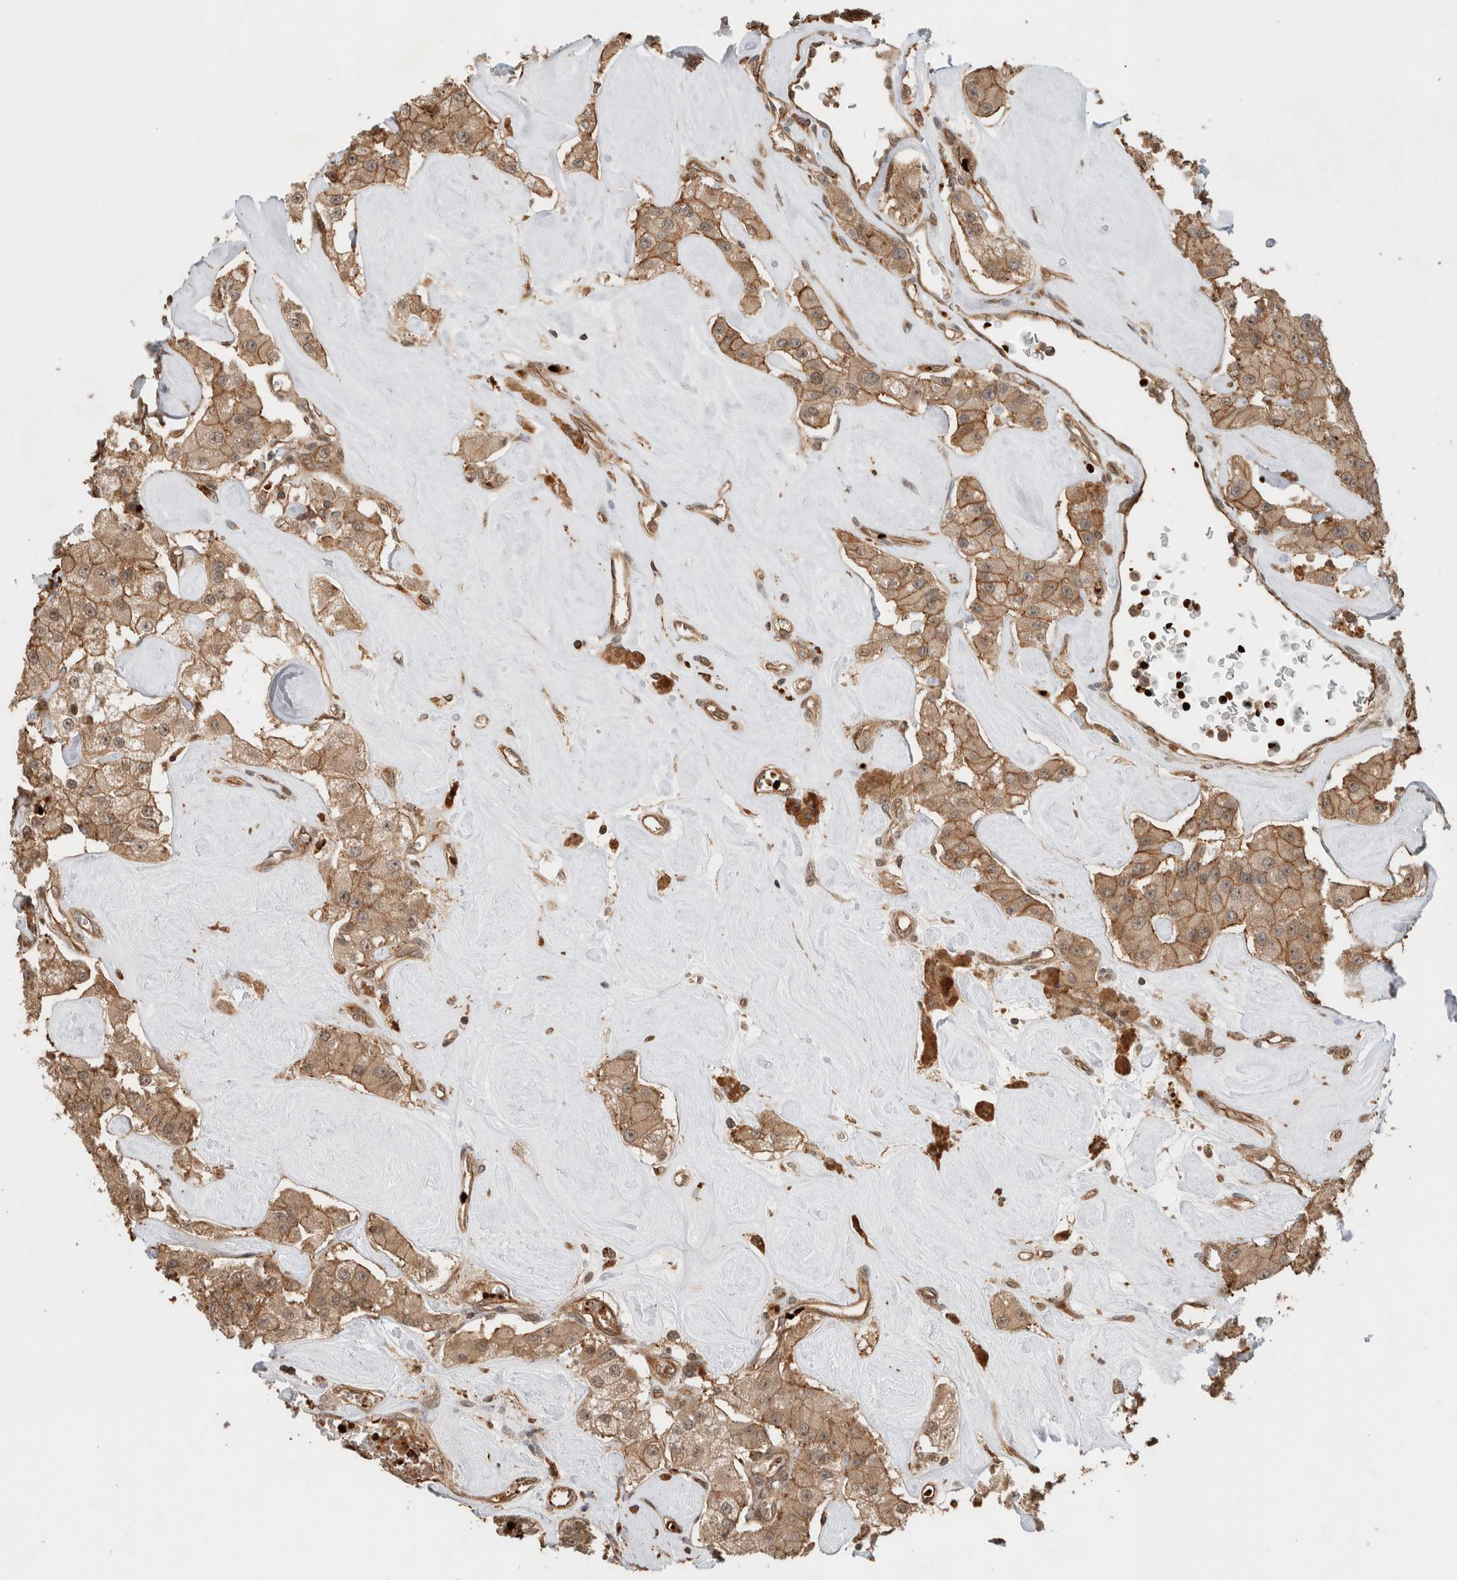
{"staining": {"intensity": "moderate", "quantity": ">75%", "location": "cytoplasmic/membranous"}, "tissue": "carcinoid", "cell_type": "Tumor cells", "image_type": "cancer", "snomed": [{"axis": "morphology", "description": "Carcinoid, malignant, NOS"}, {"axis": "topography", "description": "Pancreas"}], "caption": "Immunohistochemistry photomicrograph of human carcinoid stained for a protein (brown), which shows medium levels of moderate cytoplasmic/membranous positivity in approximately >75% of tumor cells.", "gene": "OTUD6B", "patient": {"sex": "male", "age": 41}}